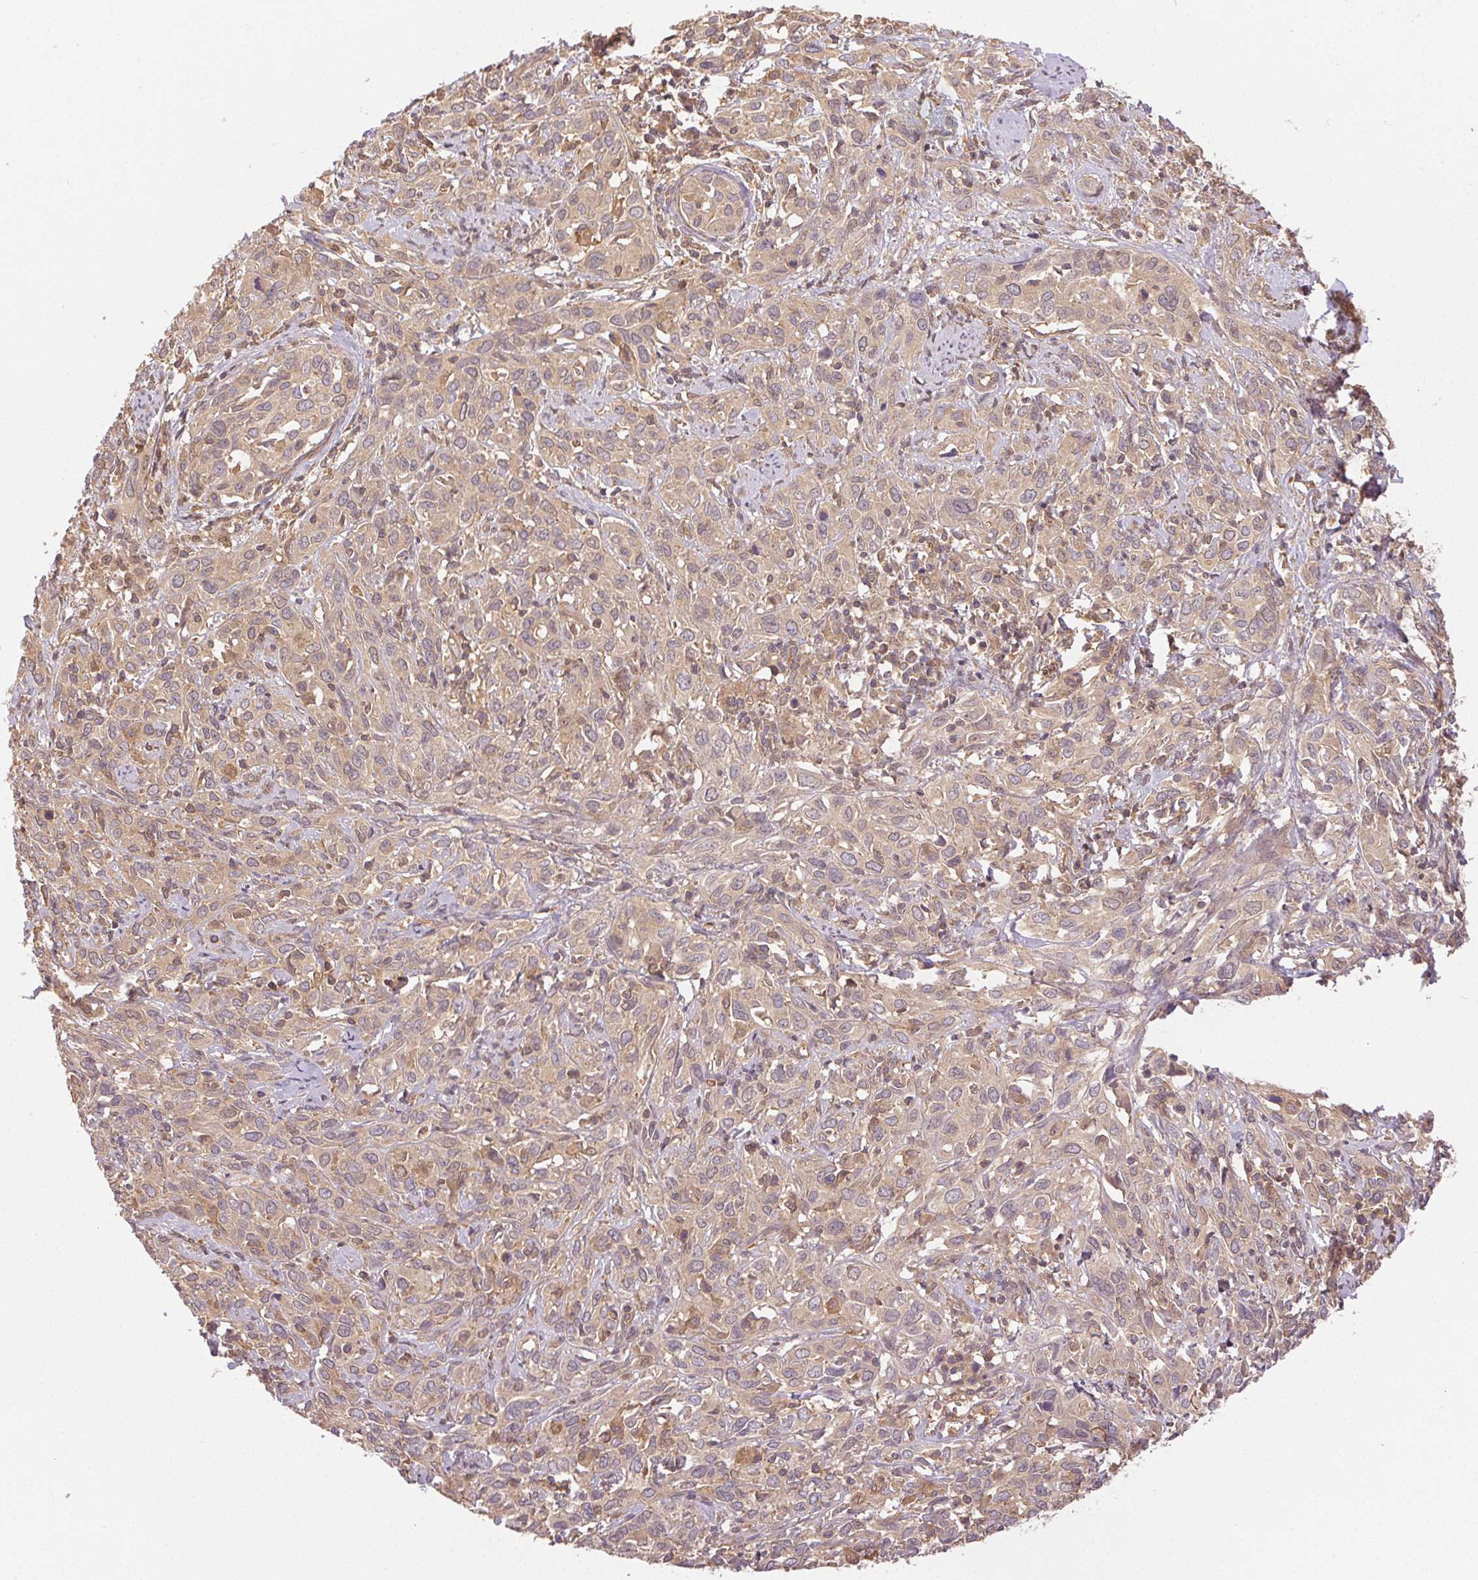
{"staining": {"intensity": "weak", "quantity": "25%-75%", "location": "cytoplasmic/membranous"}, "tissue": "cervical cancer", "cell_type": "Tumor cells", "image_type": "cancer", "snomed": [{"axis": "morphology", "description": "Normal tissue, NOS"}, {"axis": "morphology", "description": "Squamous cell carcinoma, NOS"}, {"axis": "topography", "description": "Cervix"}], "caption": "Weak cytoplasmic/membranous protein expression is identified in approximately 25%-75% of tumor cells in cervical cancer.", "gene": "GDI2", "patient": {"sex": "female", "age": 51}}